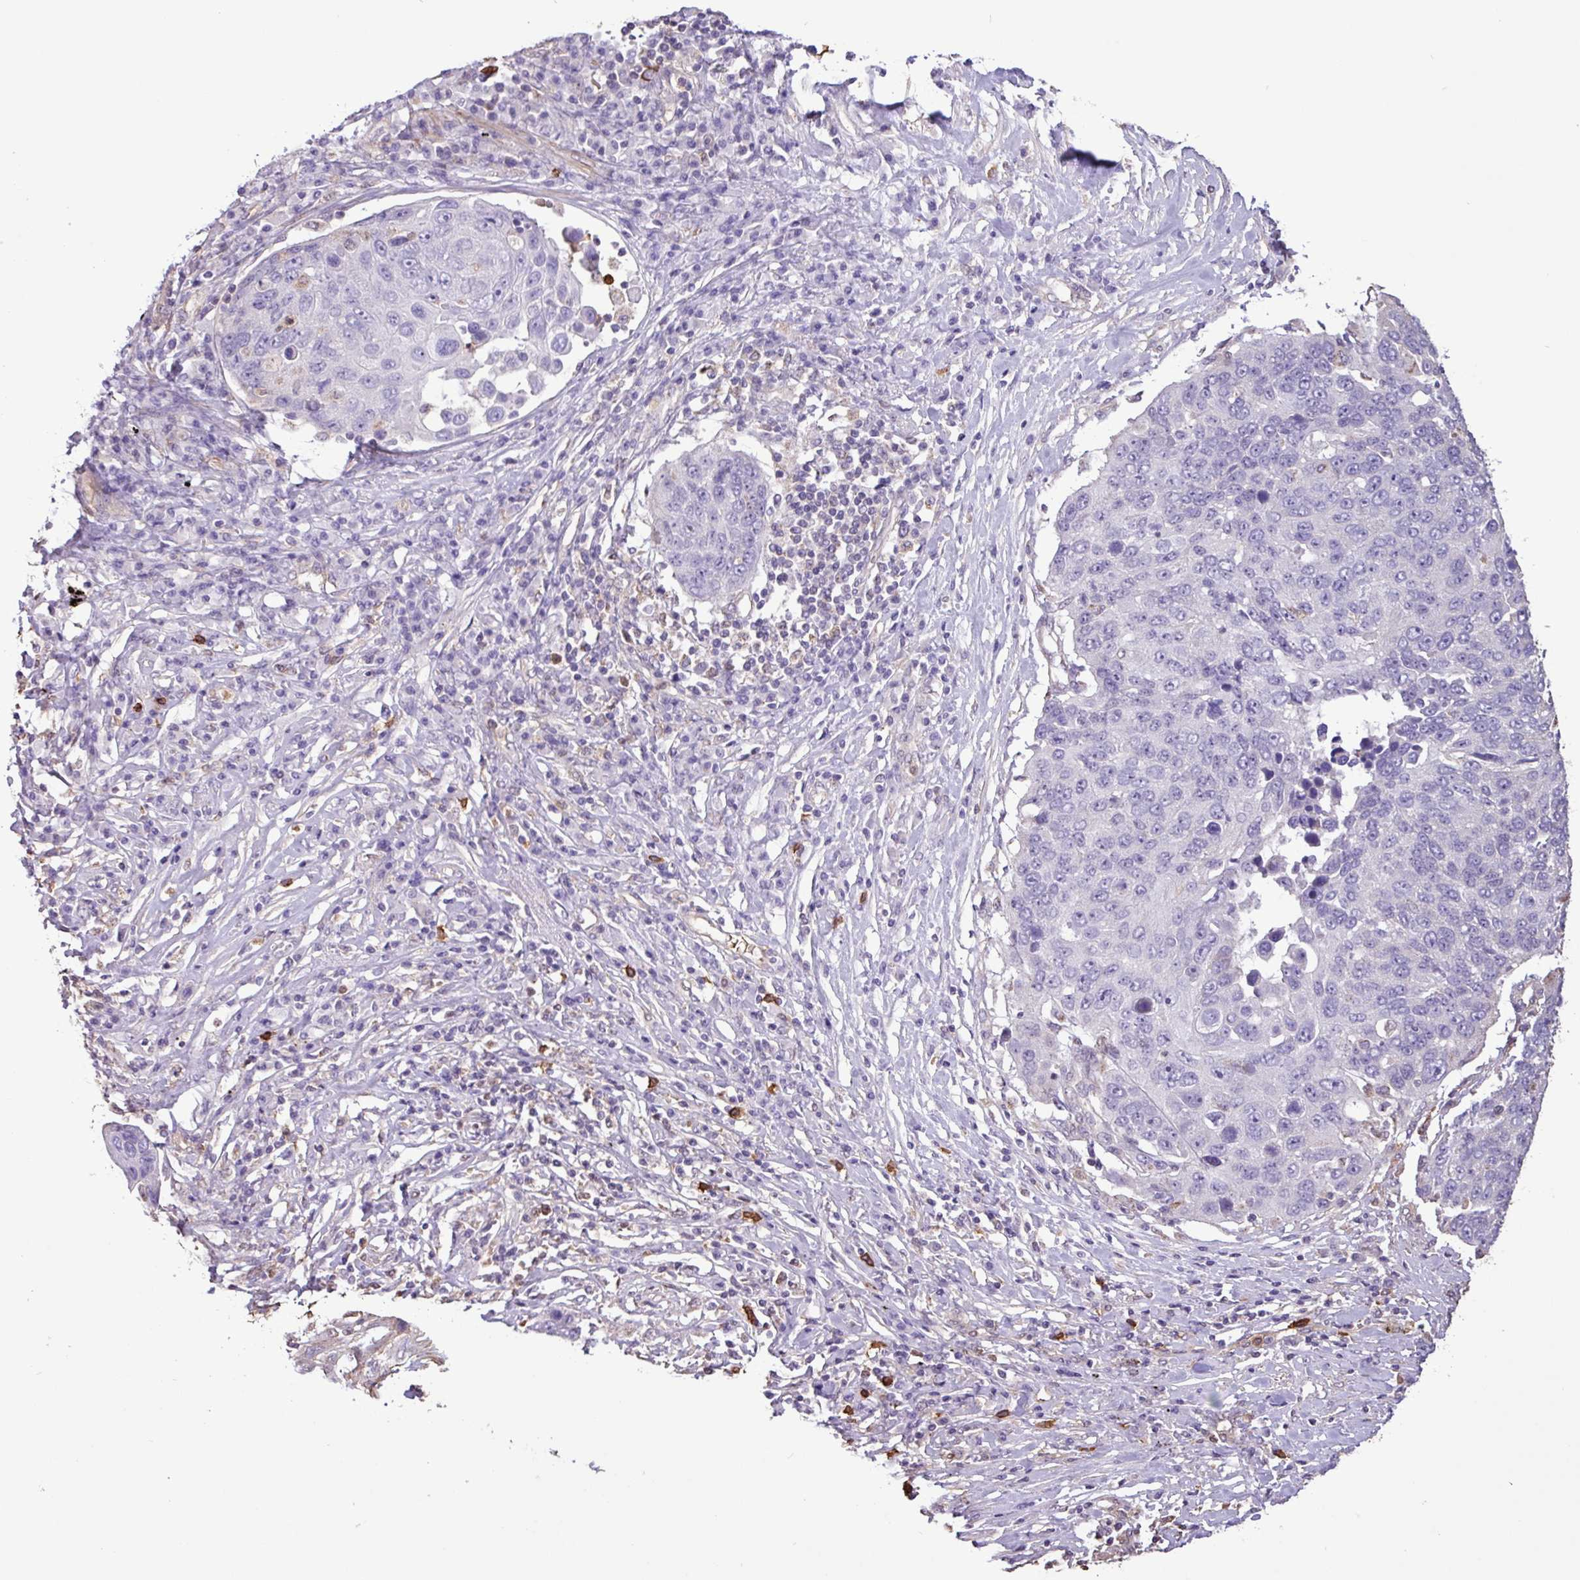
{"staining": {"intensity": "negative", "quantity": "none", "location": "none"}, "tissue": "lung cancer", "cell_type": "Tumor cells", "image_type": "cancer", "snomed": [{"axis": "morphology", "description": "Squamous cell carcinoma, NOS"}, {"axis": "topography", "description": "Lung"}], "caption": "Micrograph shows no protein staining in tumor cells of lung cancer (squamous cell carcinoma) tissue. (DAB immunohistochemistry (IHC) with hematoxylin counter stain).", "gene": "CHST11", "patient": {"sex": "male", "age": 66}}